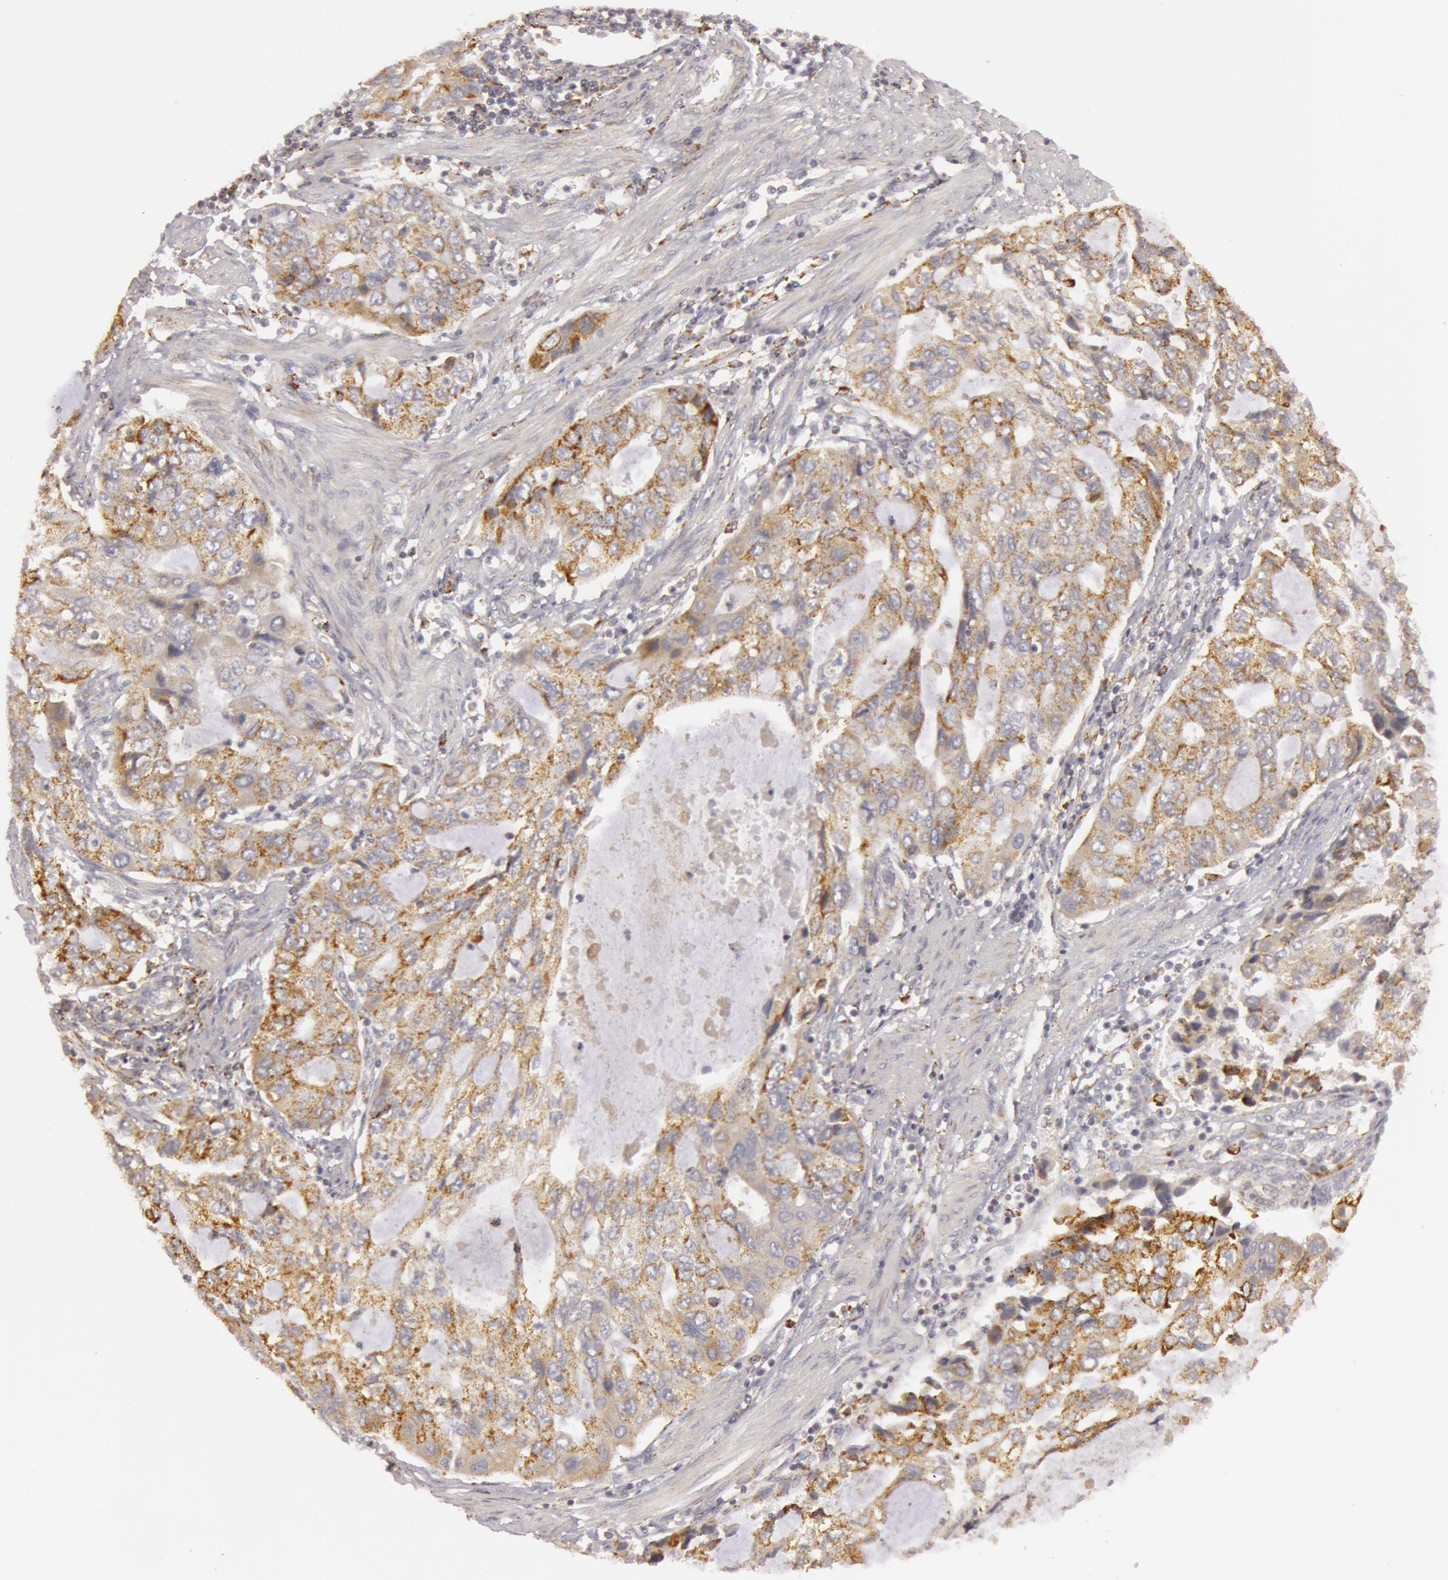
{"staining": {"intensity": "weak", "quantity": ">75%", "location": "cytoplasmic/membranous"}, "tissue": "stomach cancer", "cell_type": "Tumor cells", "image_type": "cancer", "snomed": [{"axis": "morphology", "description": "Adenocarcinoma, NOS"}, {"axis": "topography", "description": "Stomach, upper"}], "caption": "This is an image of immunohistochemistry staining of stomach adenocarcinoma, which shows weak staining in the cytoplasmic/membranous of tumor cells.", "gene": "C7", "patient": {"sex": "female", "age": 52}}